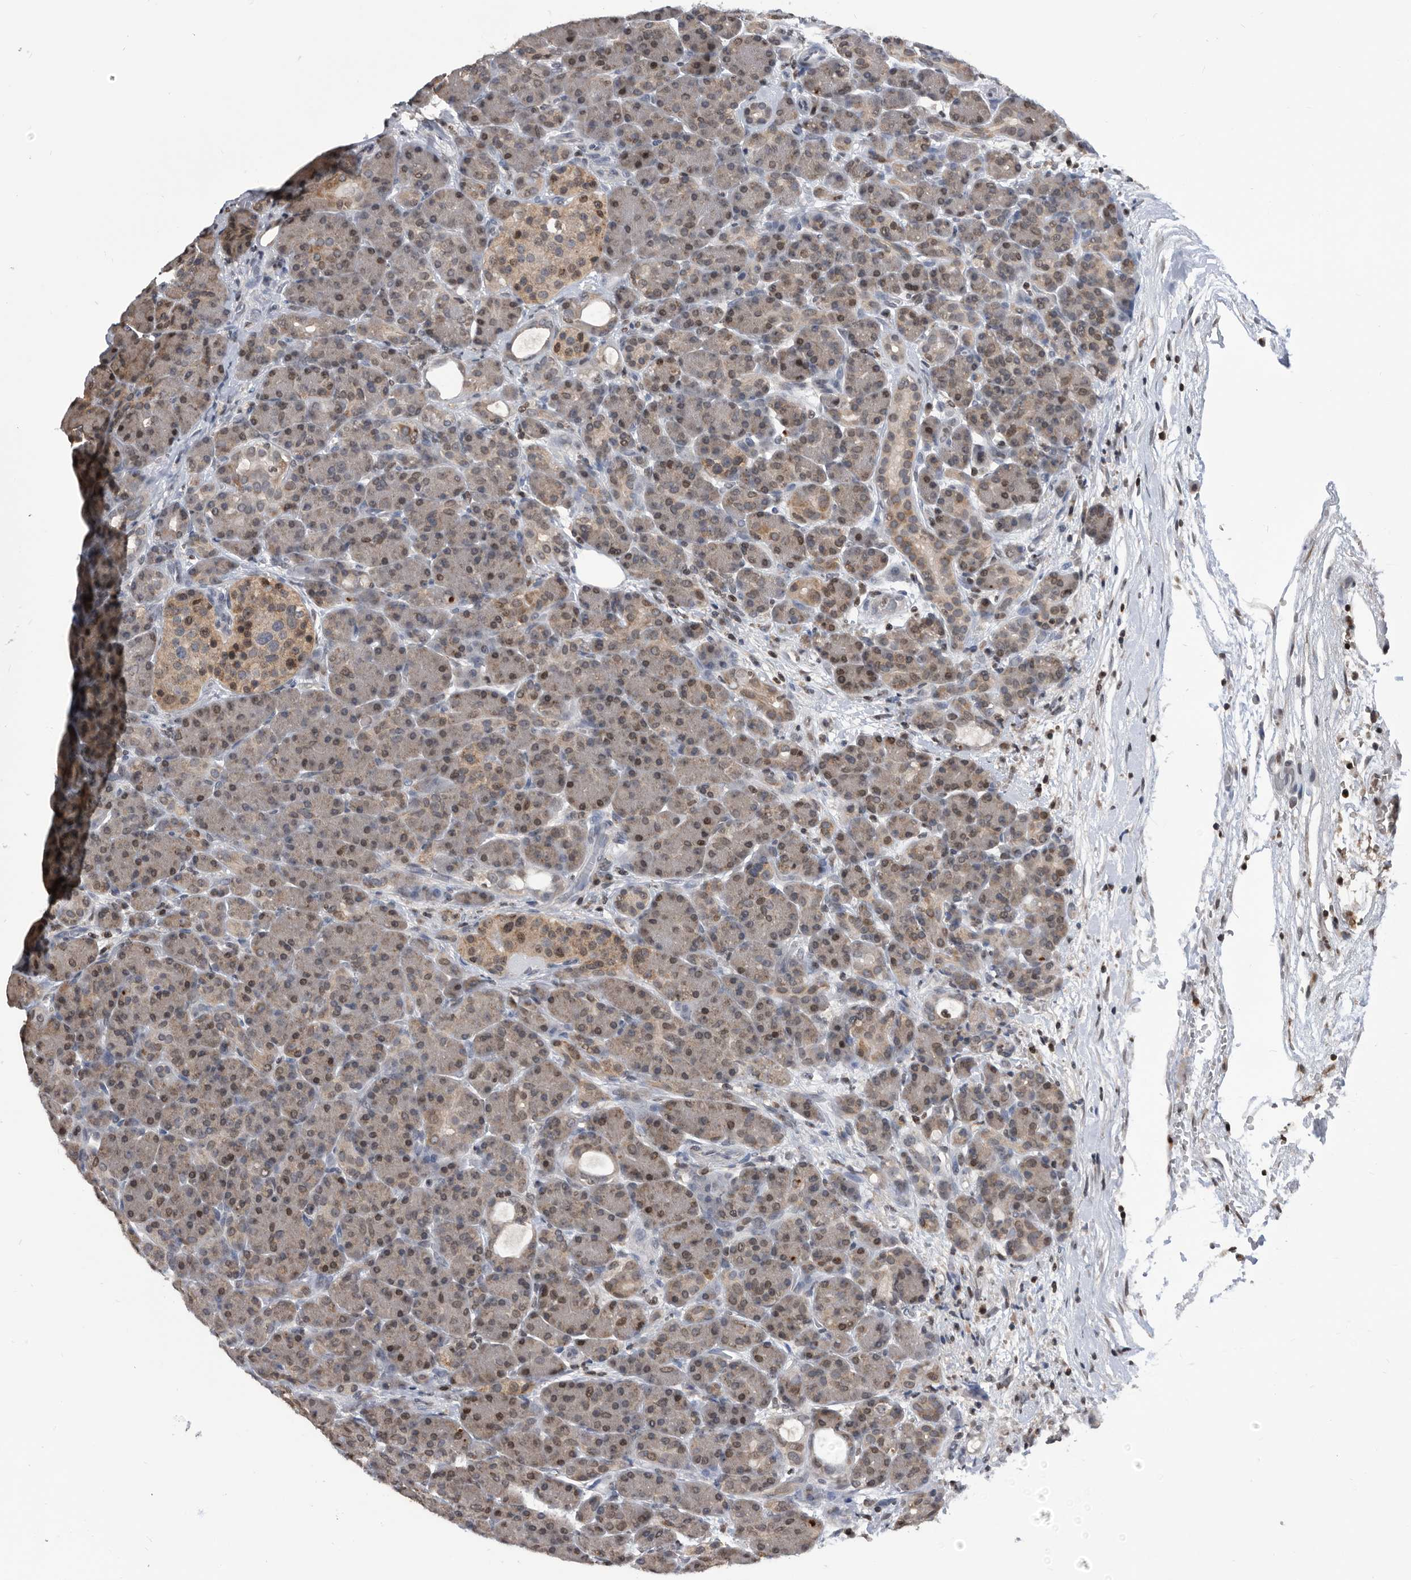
{"staining": {"intensity": "moderate", "quantity": "25%-75%", "location": "cytoplasmic/membranous,nuclear"}, "tissue": "pancreas", "cell_type": "Exocrine glandular cells", "image_type": "normal", "snomed": [{"axis": "morphology", "description": "Normal tissue, NOS"}, {"axis": "topography", "description": "Pancreas"}], "caption": "Pancreas was stained to show a protein in brown. There is medium levels of moderate cytoplasmic/membranous,nuclear expression in about 25%-75% of exocrine glandular cells. (DAB IHC, brown staining for protein, blue staining for nuclei).", "gene": "TSTD1", "patient": {"sex": "male", "age": 63}}